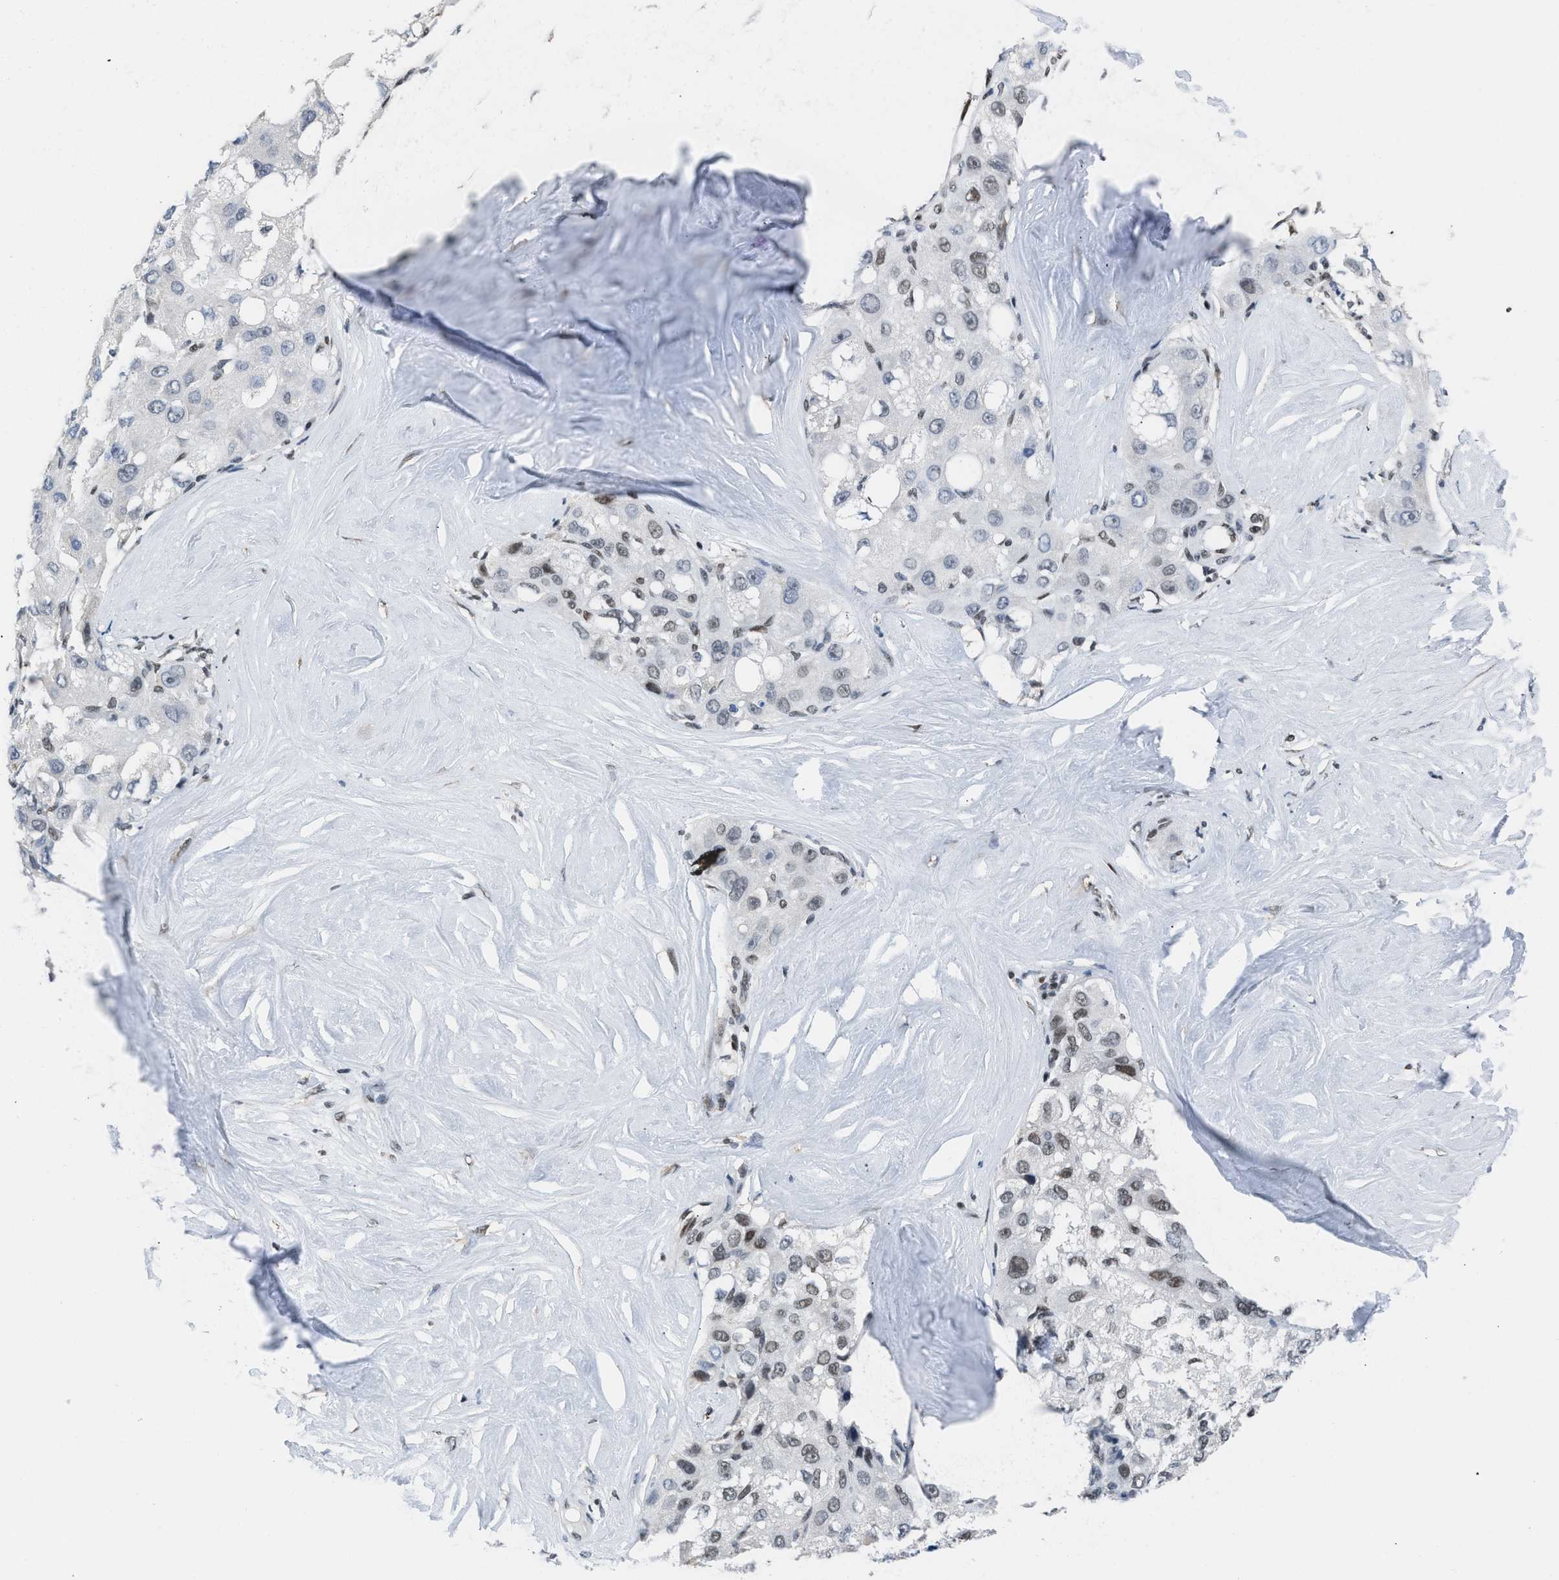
{"staining": {"intensity": "weak", "quantity": "<25%", "location": "nuclear"}, "tissue": "liver cancer", "cell_type": "Tumor cells", "image_type": "cancer", "snomed": [{"axis": "morphology", "description": "Carcinoma, Hepatocellular, NOS"}, {"axis": "topography", "description": "Liver"}], "caption": "Tumor cells are negative for brown protein staining in liver cancer (hepatocellular carcinoma).", "gene": "TERF2IP", "patient": {"sex": "male", "age": 80}}